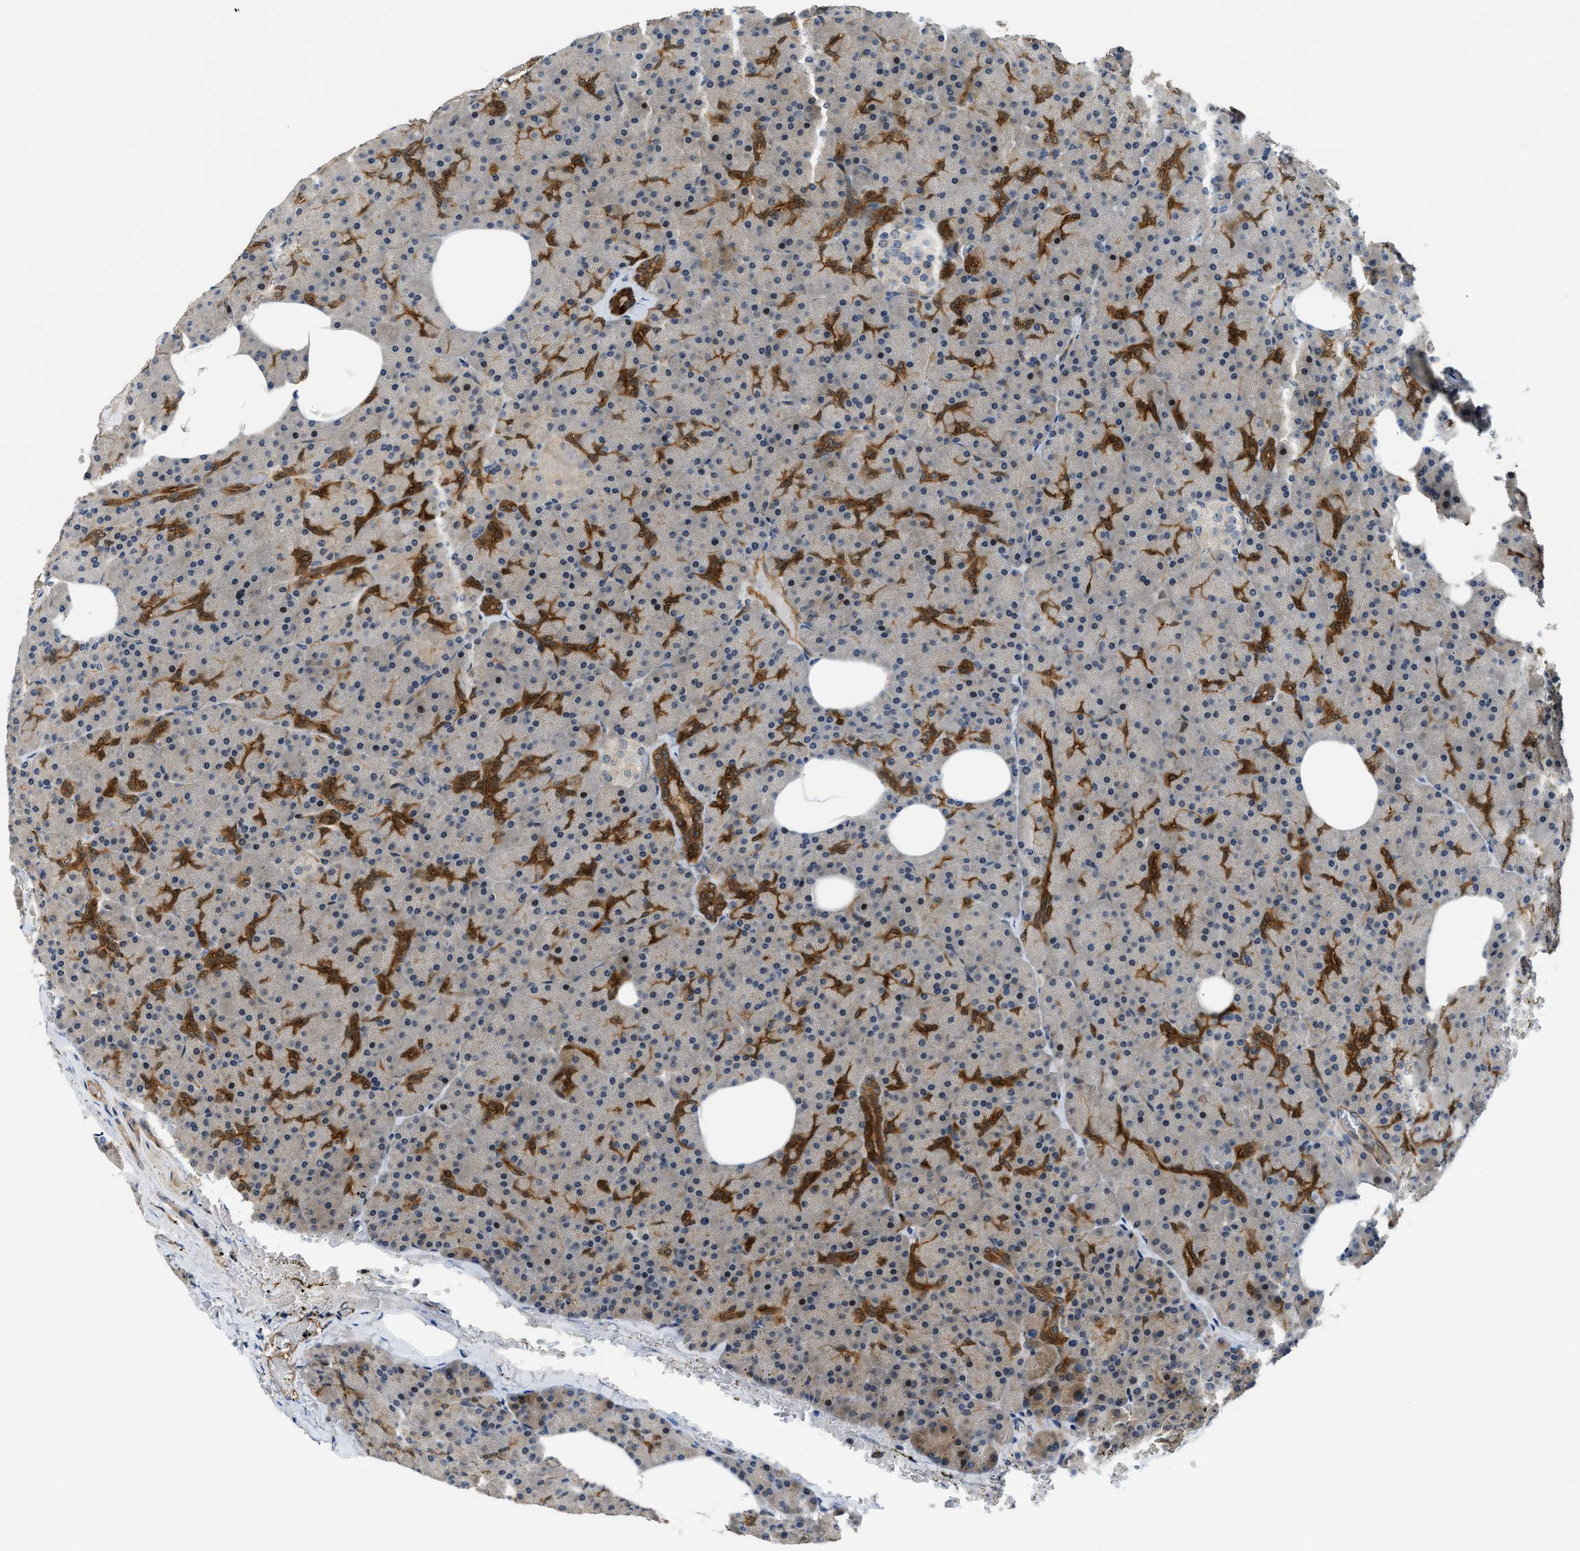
{"staining": {"intensity": "strong", "quantity": "<25%", "location": "cytoplasmic/membranous,nuclear"}, "tissue": "pancreas", "cell_type": "Exocrine glandular cells", "image_type": "normal", "snomed": [{"axis": "morphology", "description": "Normal tissue, NOS"}, {"axis": "topography", "description": "Pancreas"}], "caption": "Protein staining reveals strong cytoplasmic/membranous,nuclear staining in approximately <25% of exocrine glandular cells in benign pancreas. (Brightfield microscopy of DAB IHC at high magnification).", "gene": "TRAK2", "patient": {"sex": "female", "age": 35}}